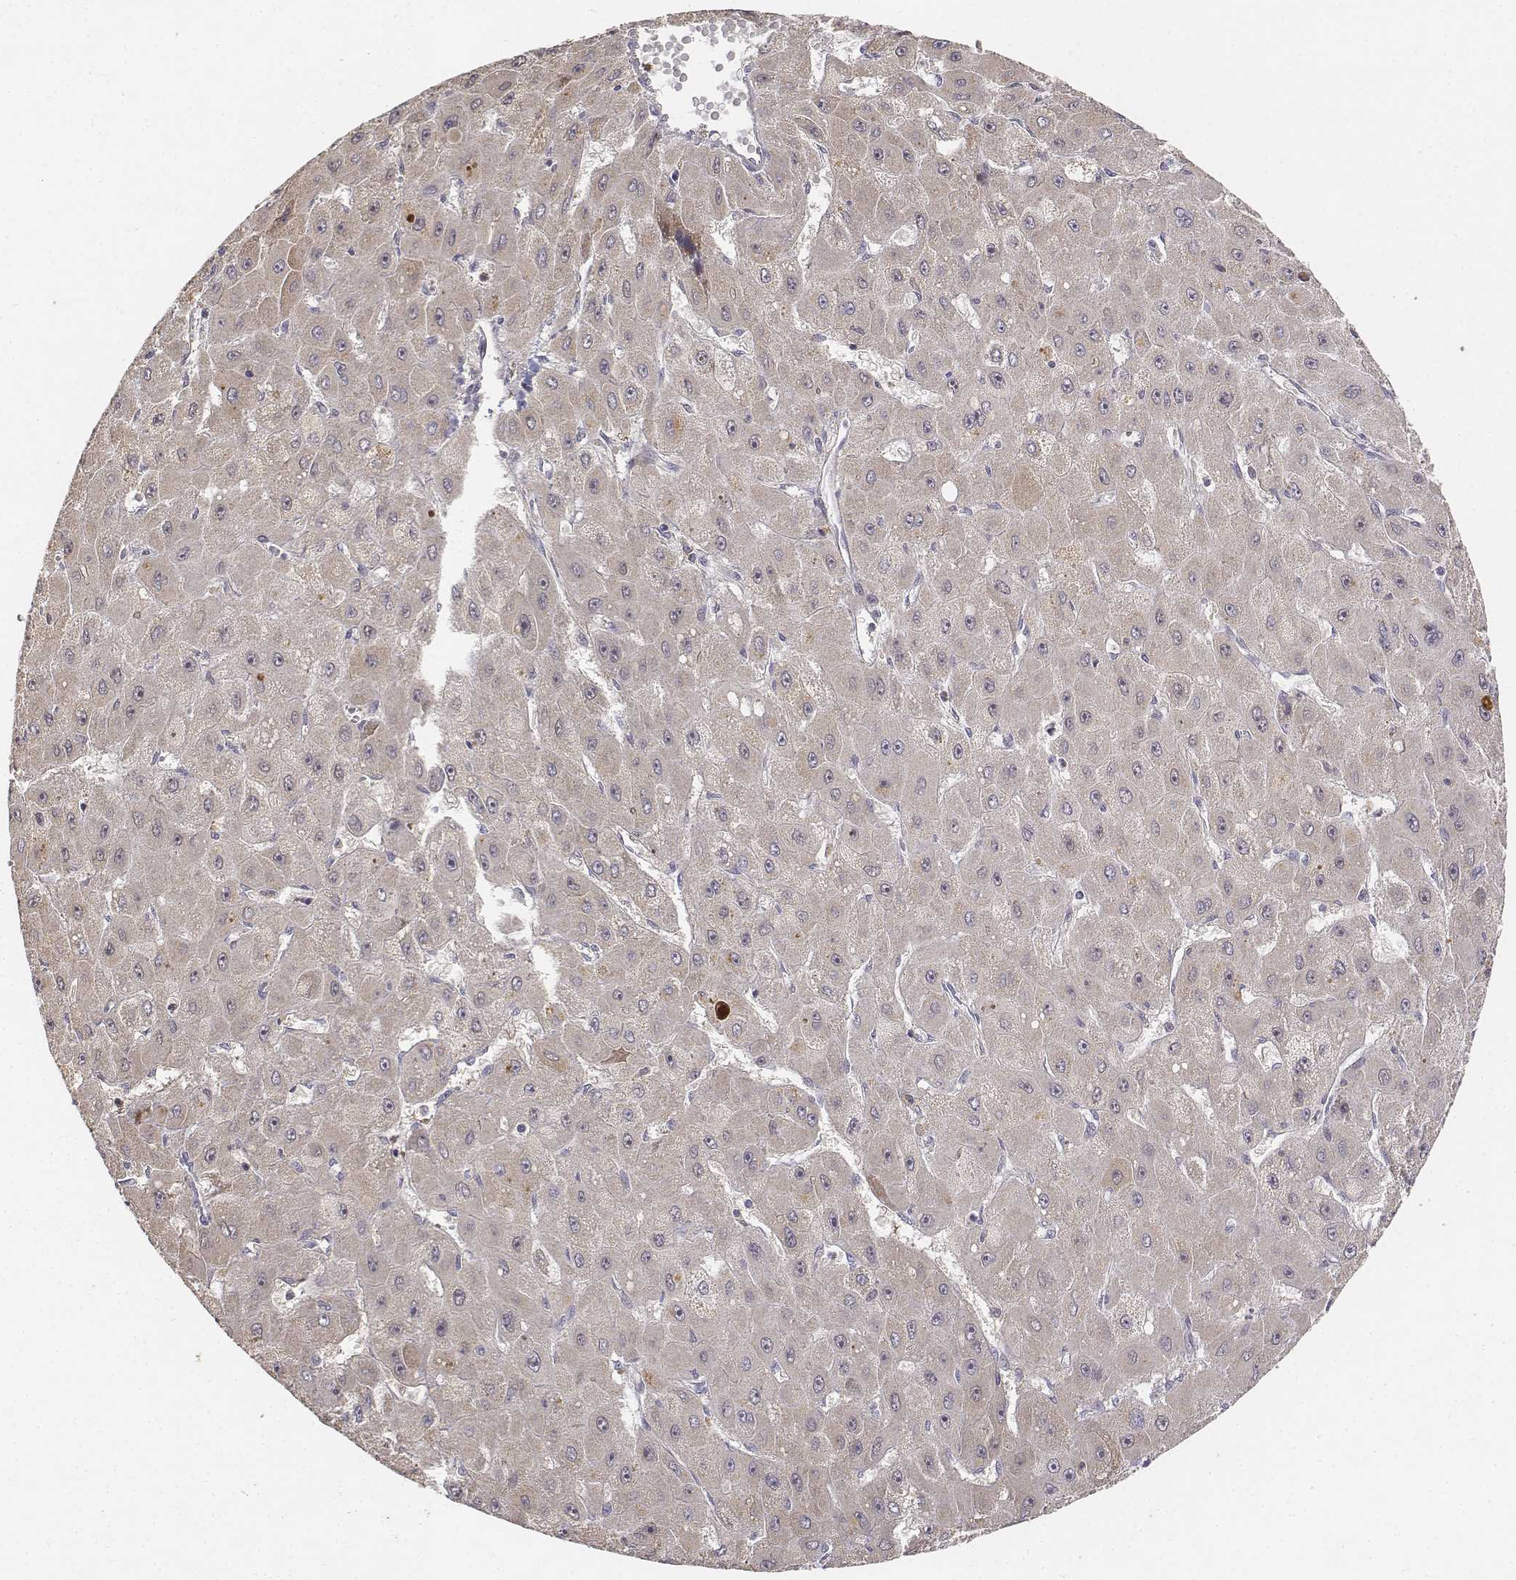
{"staining": {"intensity": "weak", "quantity": "<25%", "location": "cytoplasmic/membranous"}, "tissue": "liver cancer", "cell_type": "Tumor cells", "image_type": "cancer", "snomed": [{"axis": "morphology", "description": "Carcinoma, Hepatocellular, NOS"}, {"axis": "topography", "description": "Liver"}], "caption": "DAB immunohistochemical staining of human liver cancer shows no significant expression in tumor cells.", "gene": "FBXO21", "patient": {"sex": "female", "age": 25}}